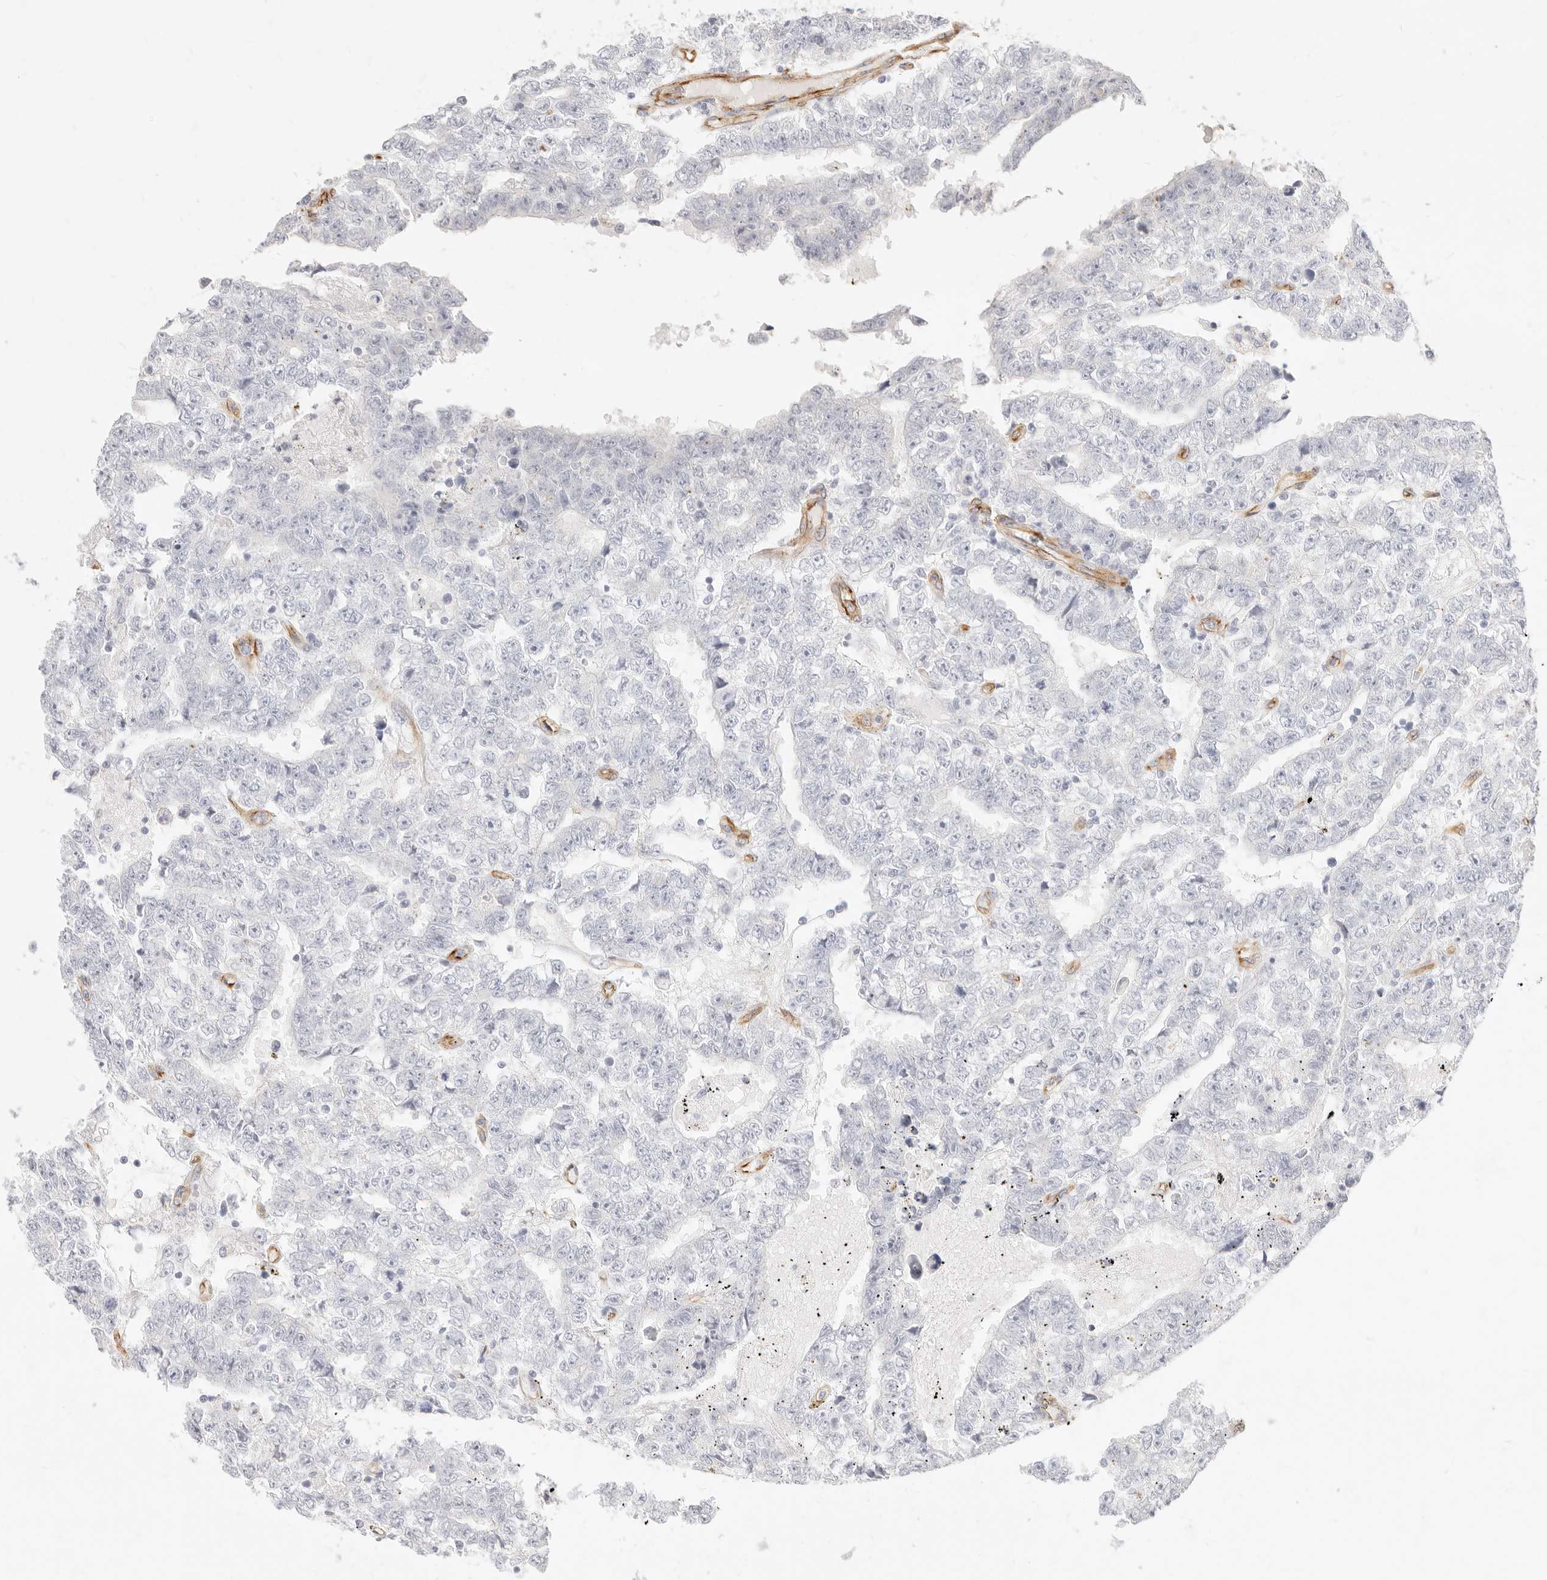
{"staining": {"intensity": "negative", "quantity": "none", "location": "none"}, "tissue": "testis cancer", "cell_type": "Tumor cells", "image_type": "cancer", "snomed": [{"axis": "morphology", "description": "Carcinoma, Embryonal, NOS"}, {"axis": "topography", "description": "Testis"}], "caption": "Immunohistochemical staining of human embryonal carcinoma (testis) displays no significant positivity in tumor cells.", "gene": "NUS1", "patient": {"sex": "male", "age": 25}}